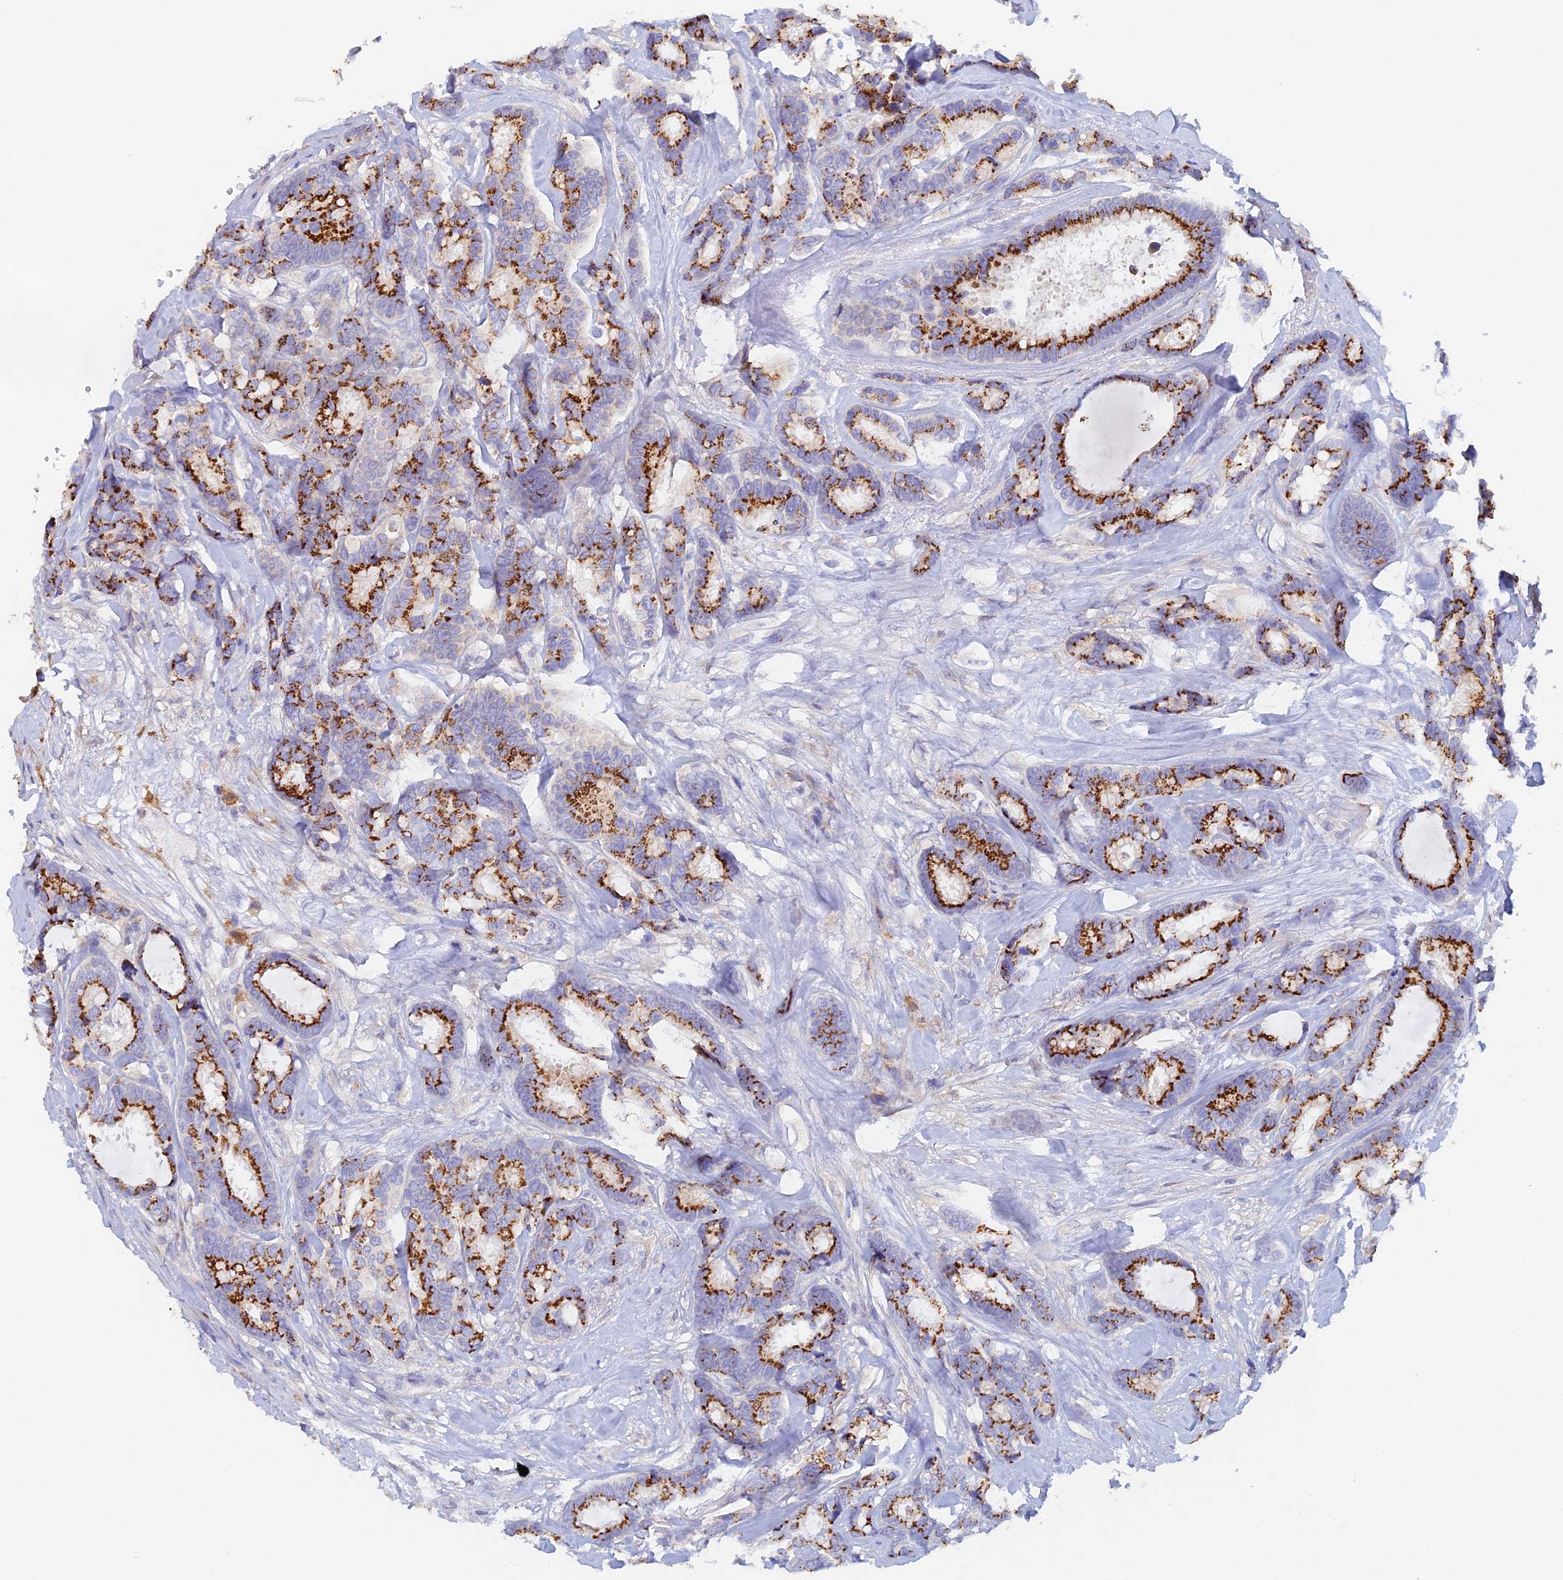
{"staining": {"intensity": "strong", "quantity": "25%-75%", "location": "cytoplasmic/membranous"}, "tissue": "breast cancer", "cell_type": "Tumor cells", "image_type": "cancer", "snomed": [{"axis": "morphology", "description": "Duct carcinoma"}, {"axis": "topography", "description": "Breast"}], "caption": "High-magnification brightfield microscopy of breast cancer (infiltrating ductal carcinoma) stained with DAB (3,3'-diaminobenzidine) (brown) and counterstained with hematoxylin (blue). tumor cells exhibit strong cytoplasmic/membranous positivity is appreciated in about25%-75% of cells.", "gene": "SLC24A3", "patient": {"sex": "female", "age": 87}}